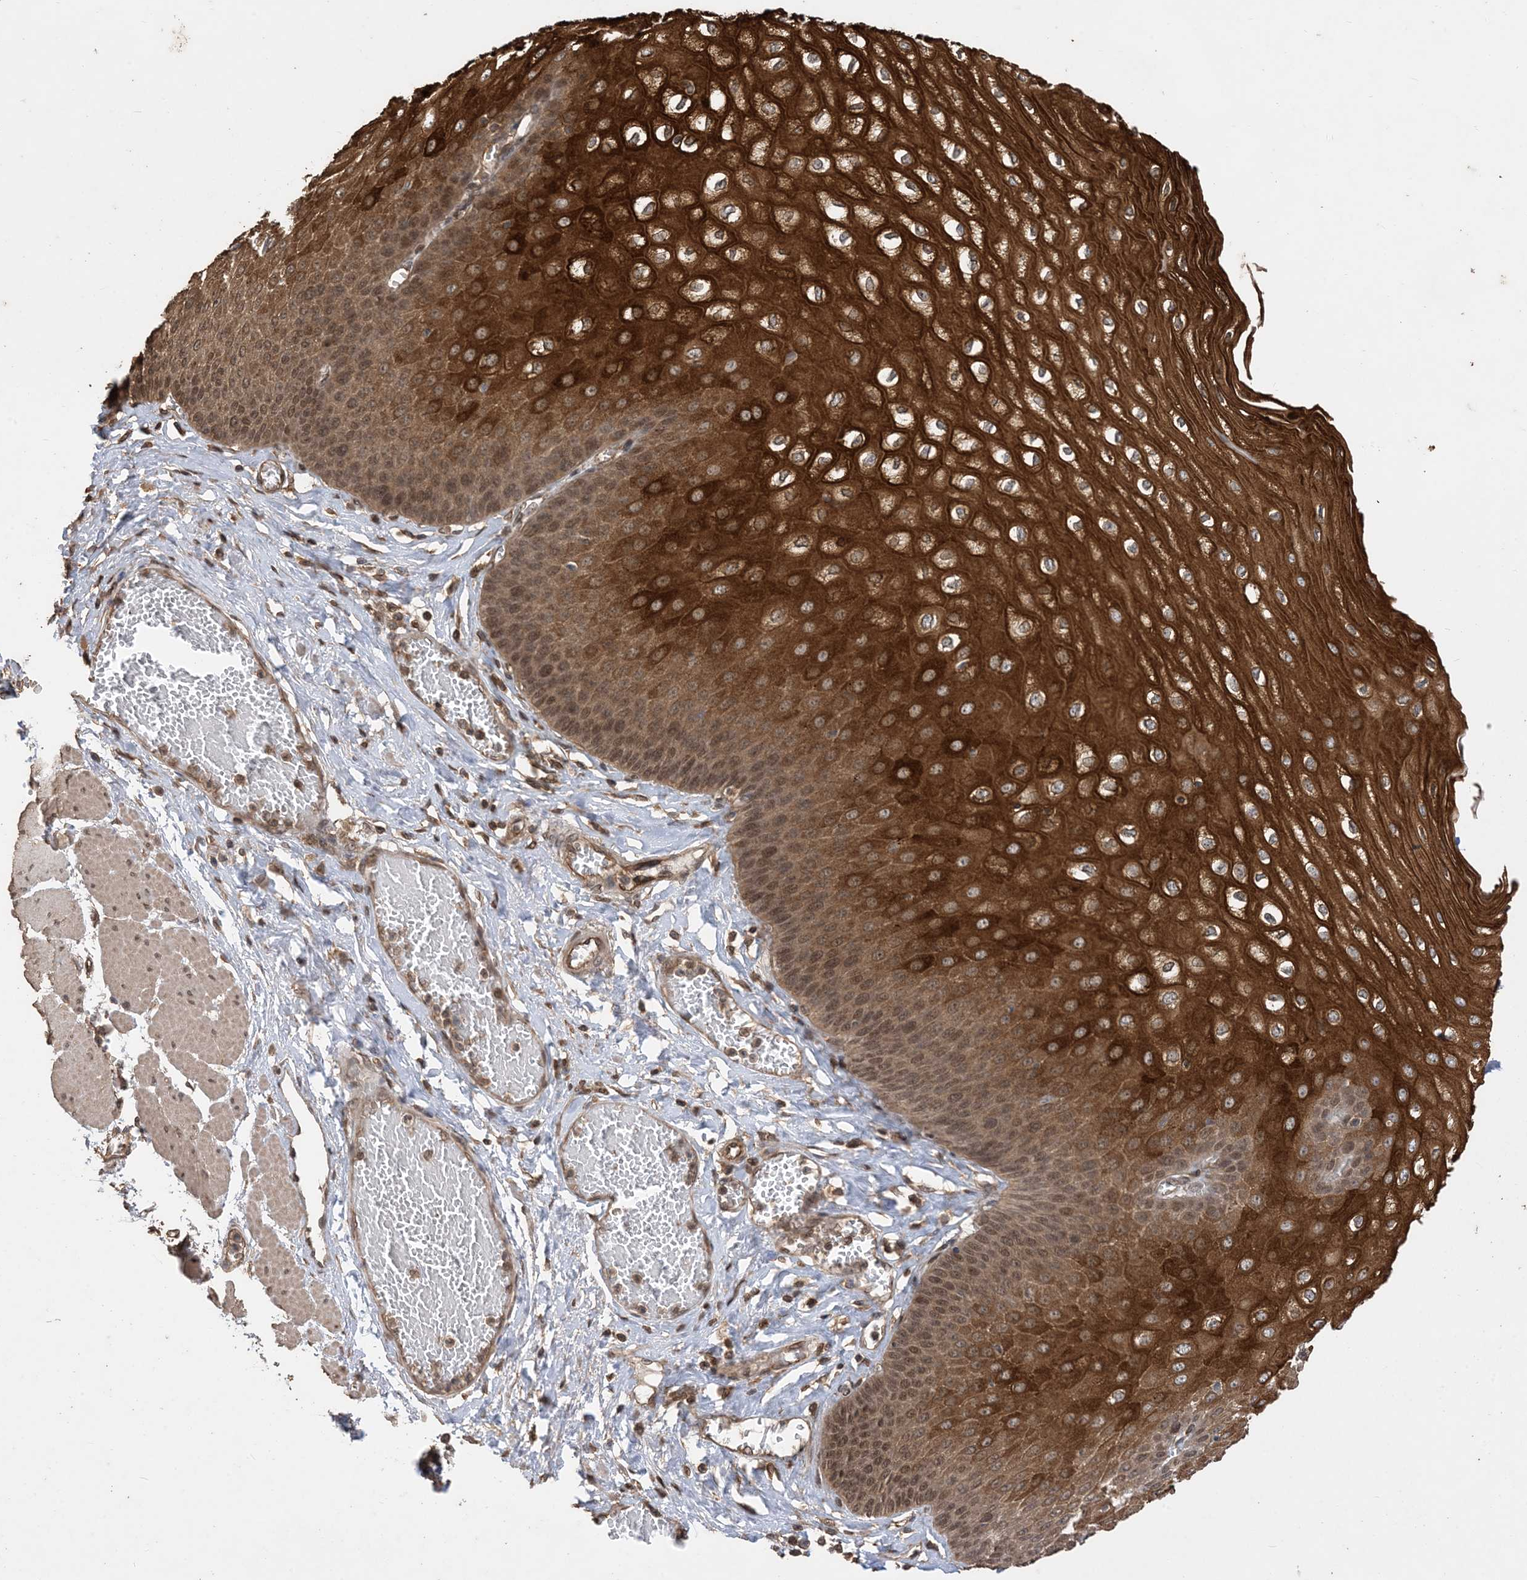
{"staining": {"intensity": "strong", "quantity": ">75%", "location": "cytoplasmic/membranous,nuclear"}, "tissue": "esophagus", "cell_type": "Squamous epithelial cells", "image_type": "normal", "snomed": [{"axis": "morphology", "description": "Normal tissue, NOS"}, {"axis": "topography", "description": "Esophagus"}], "caption": "Immunohistochemical staining of benign esophagus exhibits high levels of strong cytoplasmic/membranous,nuclear expression in about >75% of squamous epithelial cells.", "gene": "ZKSCAN5", "patient": {"sex": "male", "age": 60}}